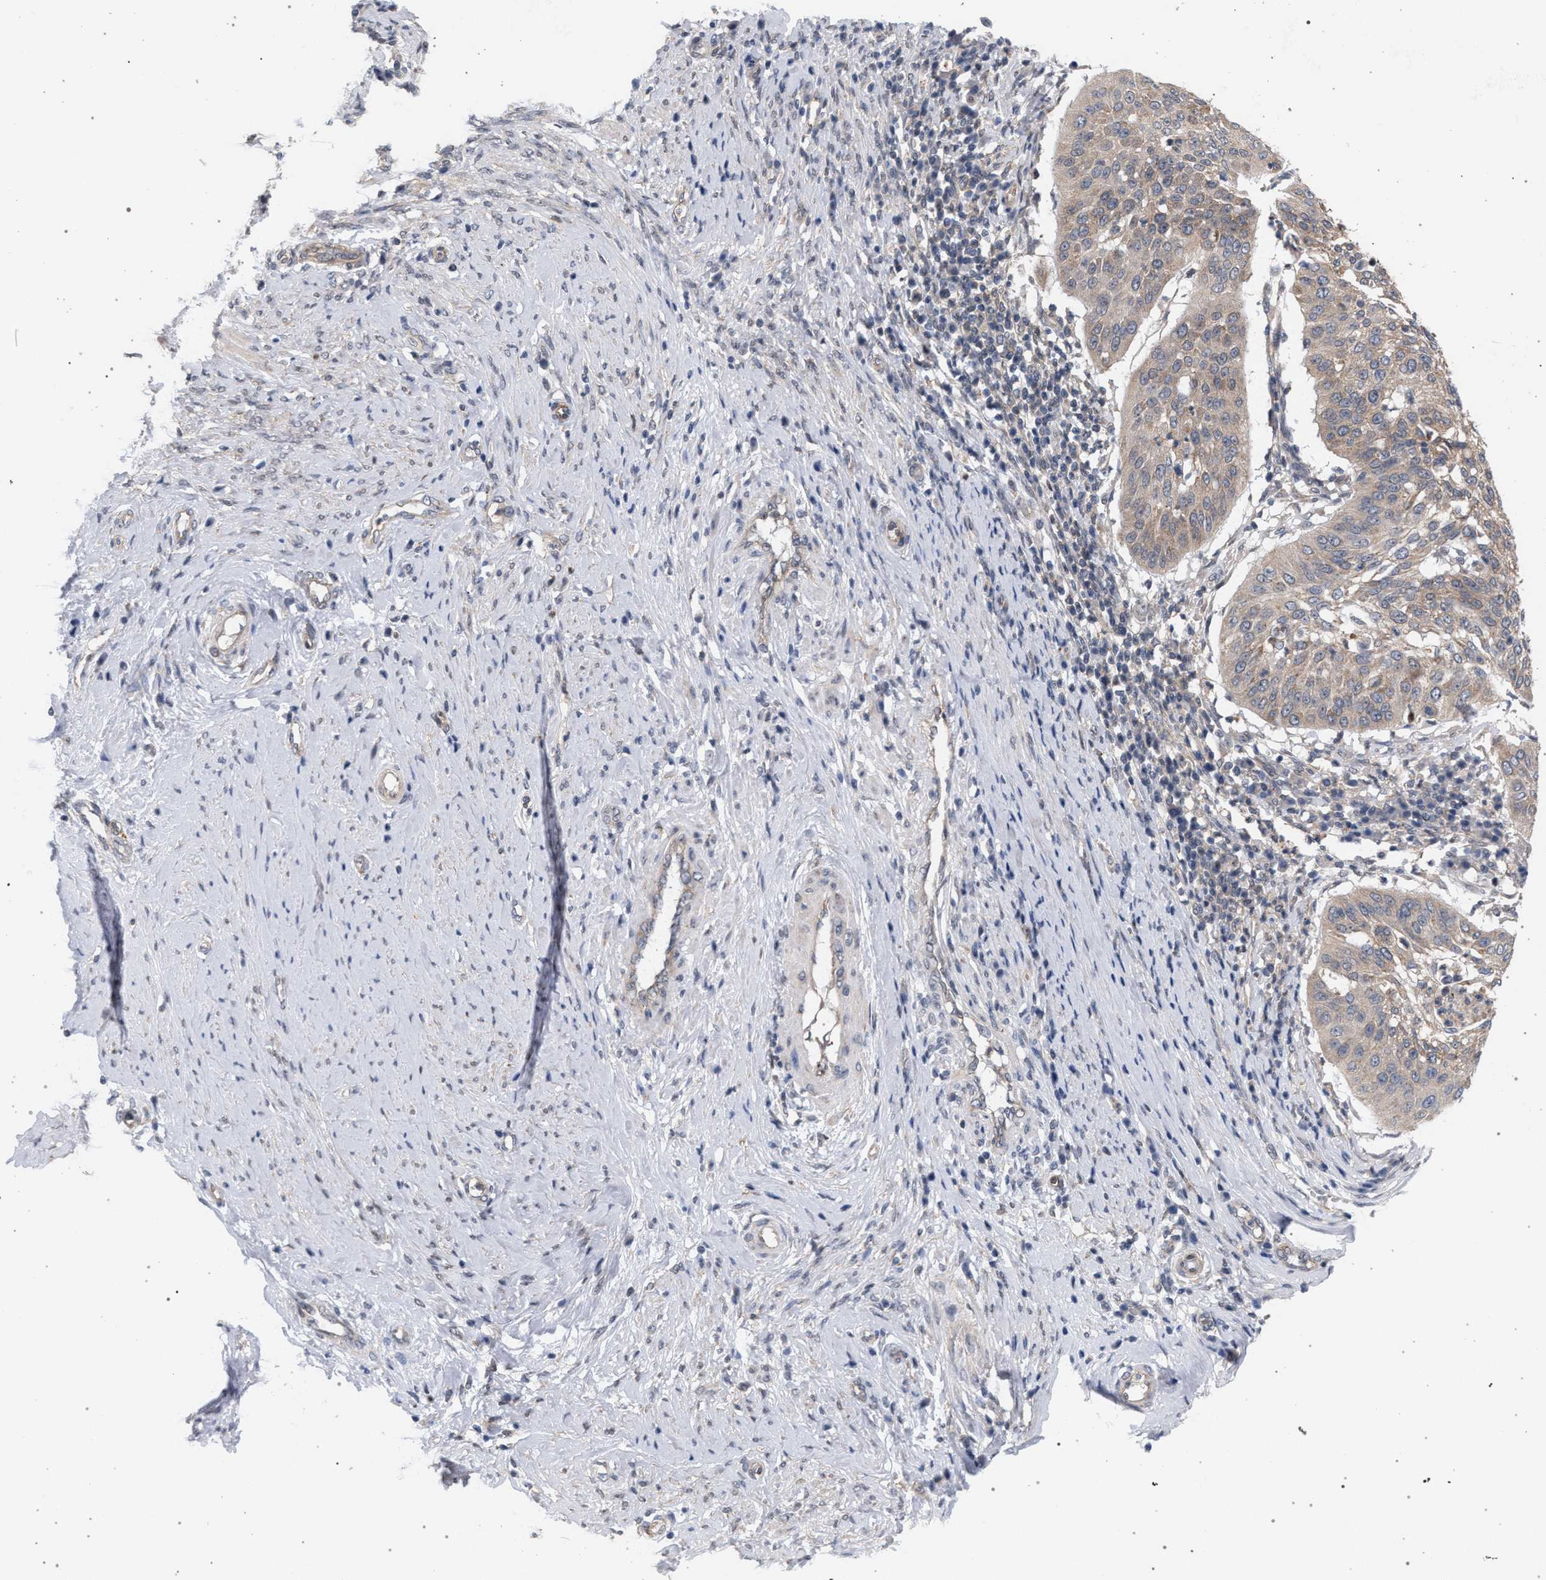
{"staining": {"intensity": "weak", "quantity": ">75%", "location": "cytoplasmic/membranous"}, "tissue": "cervical cancer", "cell_type": "Tumor cells", "image_type": "cancer", "snomed": [{"axis": "morphology", "description": "Normal tissue, NOS"}, {"axis": "morphology", "description": "Squamous cell carcinoma, NOS"}, {"axis": "topography", "description": "Cervix"}], "caption": "Weak cytoplasmic/membranous staining is identified in approximately >75% of tumor cells in cervical squamous cell carcinoma.", "gene": "ARPC5L", "patient": {"sex": "female", "age": 39}}